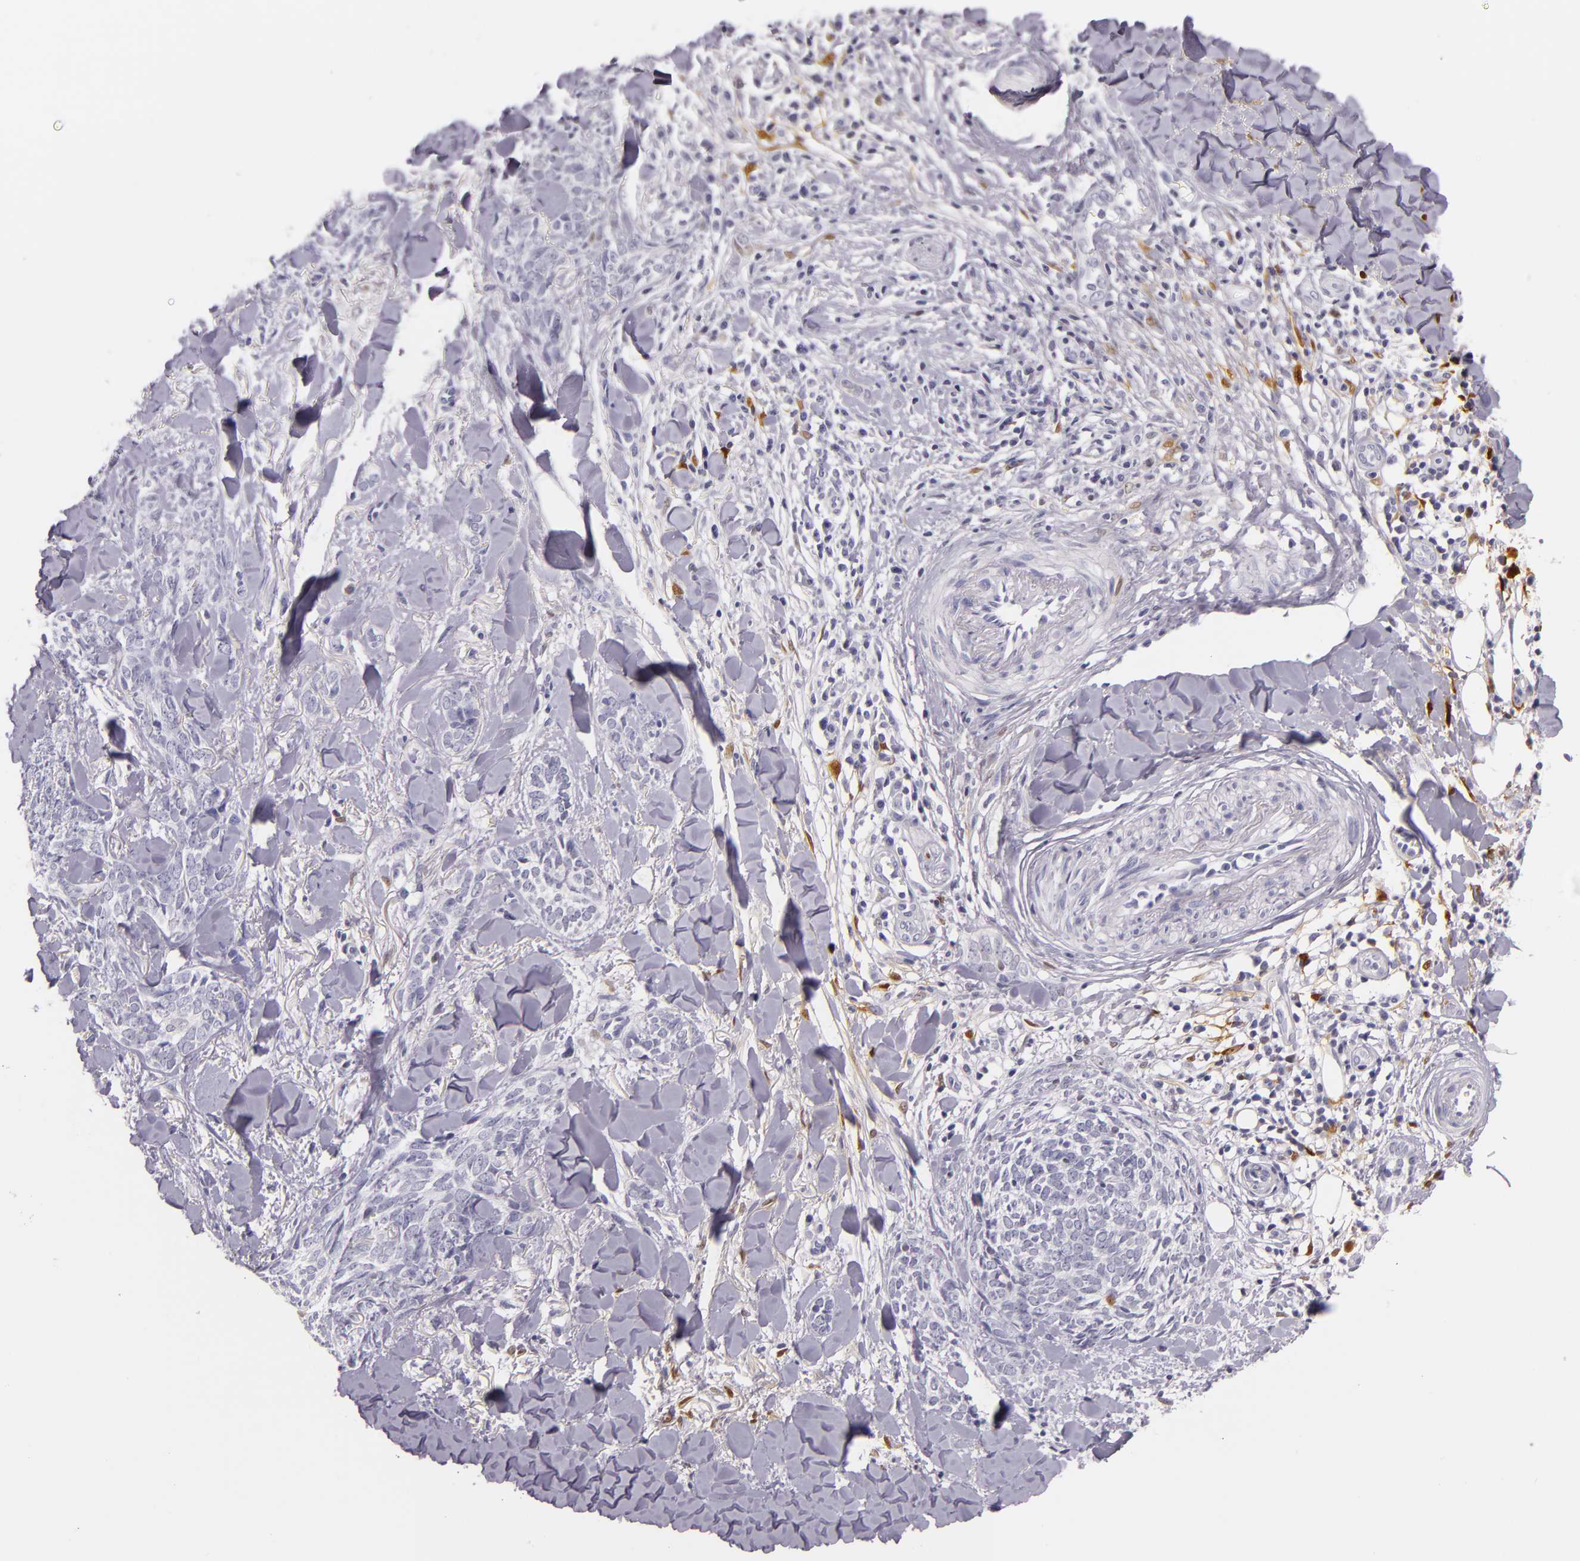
{"staining": {"intensity": "negative", "quantity": "none", "location": "none"}, "tissue": "skin cancer", "cell_type": "Tumor cells", "image_type": "cancer", "snomed": [{"axis": "morphology", "description": "Basal cell carcinoma"}, {"axis": "topography", "description": "Skin"}], "caption": "A high-resolution photomicrograph shows IHC staining of skin cancer (basal cell carcinoma), which exhibits no significant expression in tumor cells. Brightfield microscopy of immunohistochemistry stained with DAB (3,3'-diaminobenzidine) (brown) and hematoxylin (blue), captured at high magnification.", "gene": "MT1A", "patient": {"sex": "female", "age": 81}}